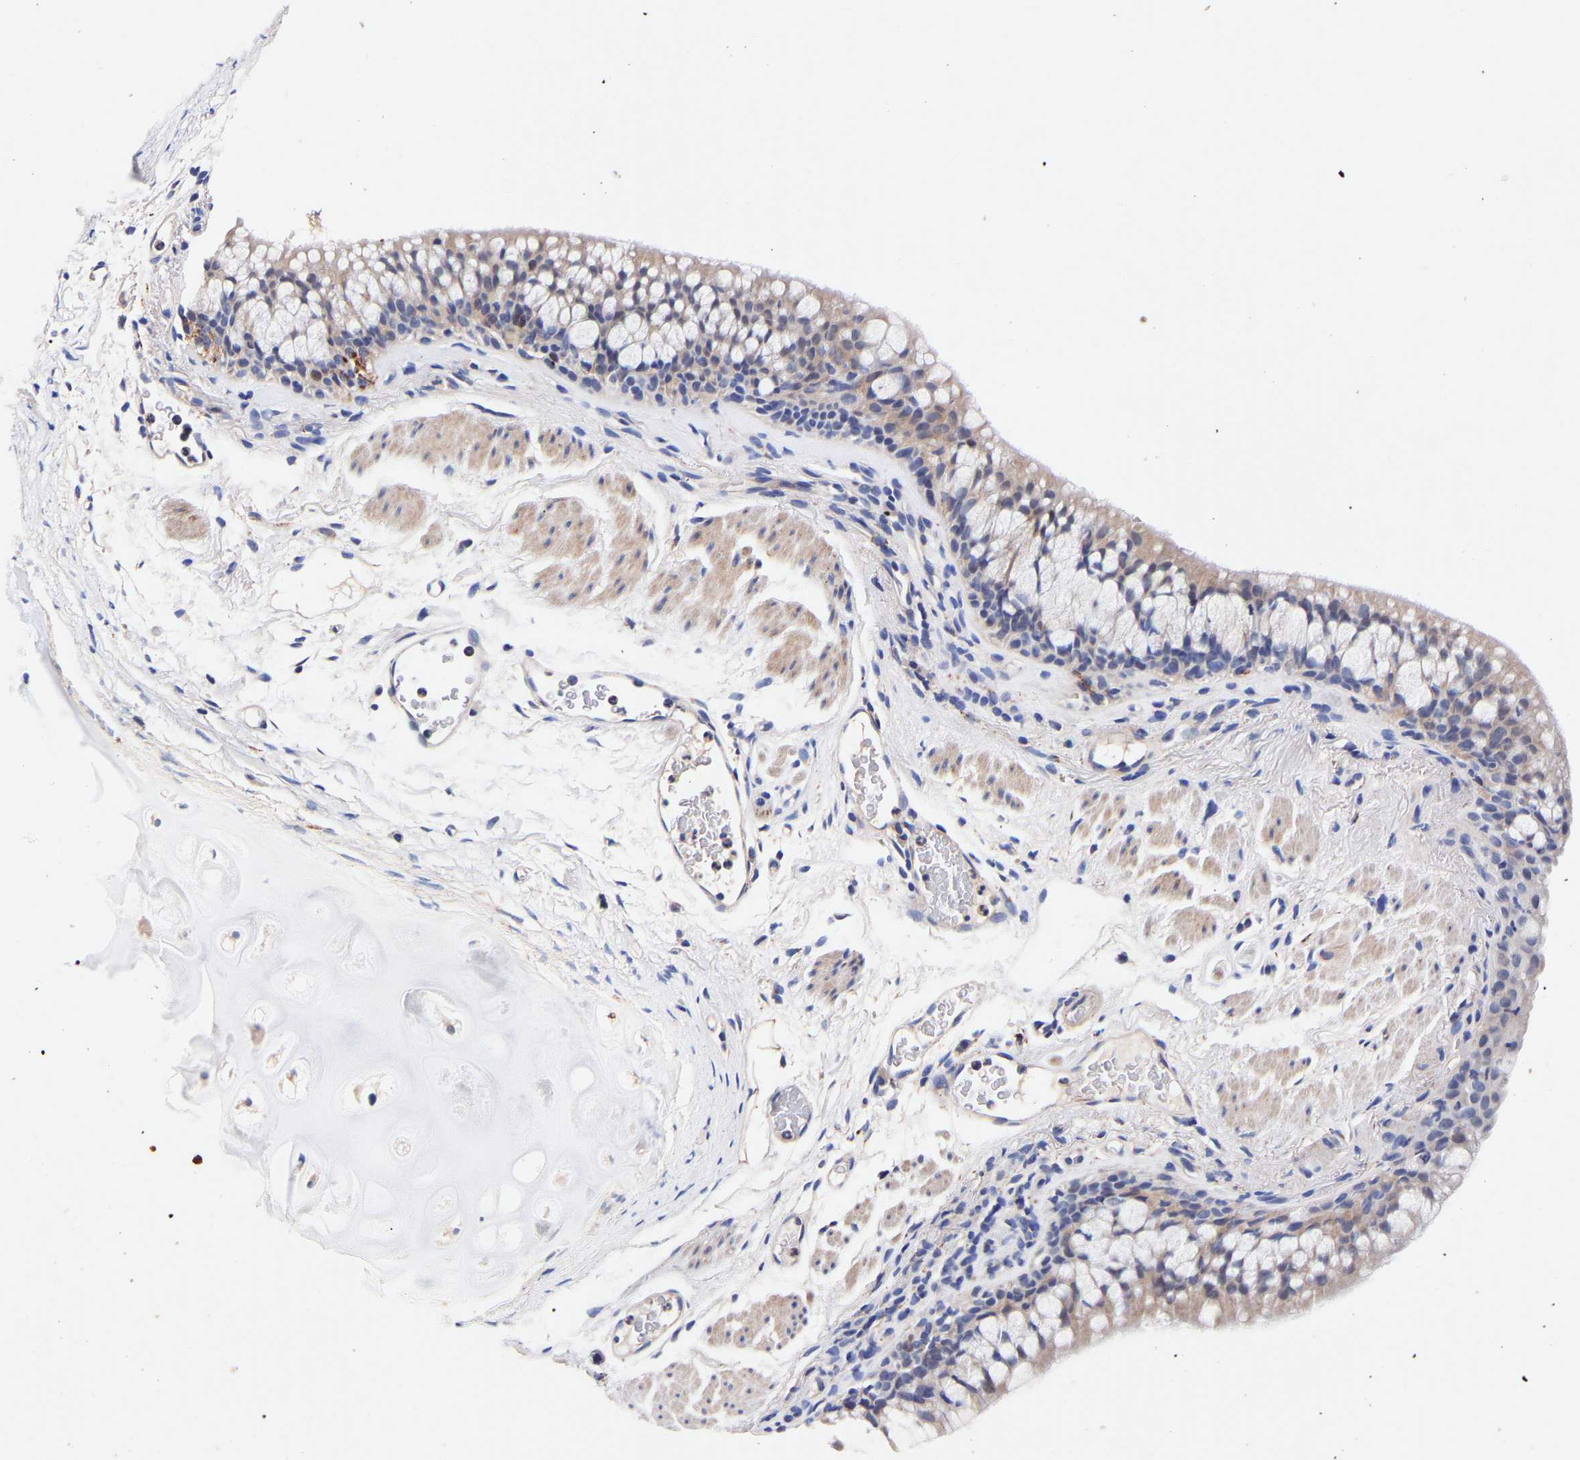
{"staining": {"intensity": "weak", "quantity": "25%-75%", "location": "cytoplasmic/membranous"}, "tissue": "bronchus", "cell_type": "Respiratory epithelial cells", "image_type": "normal", "snomed": [{"axis": "morphology", "description": "Normal tissue, NOS"}, {"axis": "topography", "description": "Cartilage tissue"}, {"axis": "topography", "description": "Bronchus"}], "caption": "Protein expression analysis of unremarkable bronchus reveals weak cytoplasmic/membranous staining in about 25%-75% of respiratory epithelial cells.", "gene": "SEM1", "patient": {"sex": "female", "age": 53}}